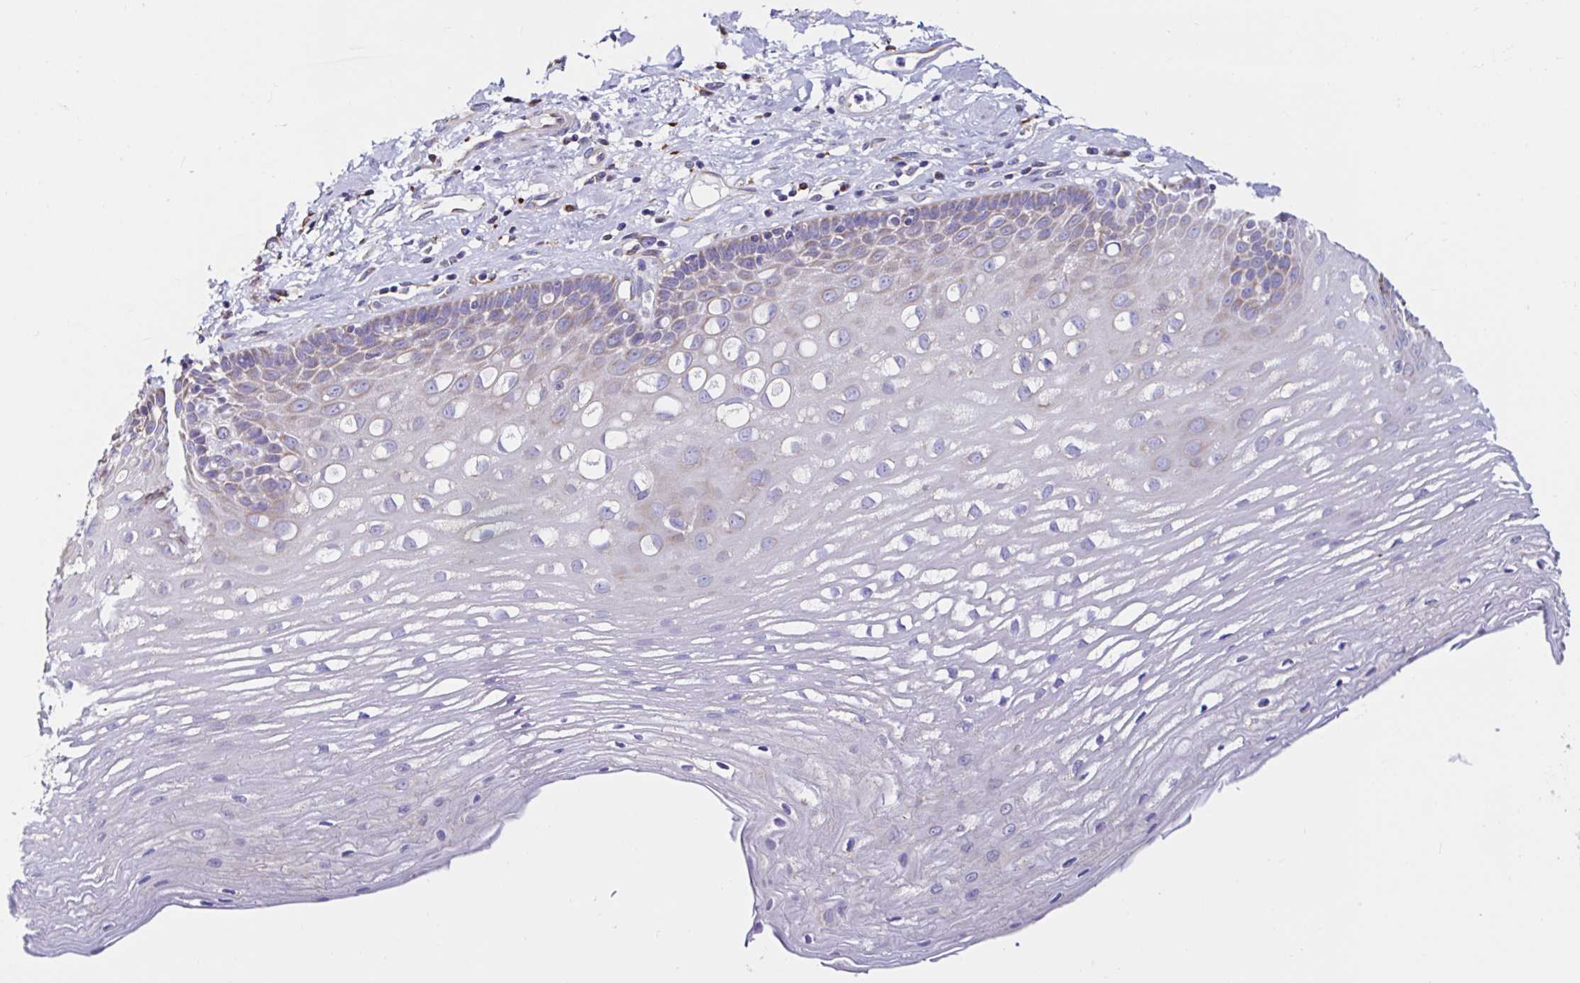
{"staining": {"intensity": "moderate", "quantity": "25%-75%", "location": "cytoplasmic/membranous"}, "tissue": "esophagus", "cell_type": "Squamous epithelial cells", "image_type": "normal", "snomed": [{"axis": "morphology", "description": "Normal tissue, NOS"}, {"axis": "topography", "description": "Esophagus"}], "caption": "Protein staining shows moderate cytoplasmic/membranous positivity in about 25%-75% of squamous epithelial cells in benign esophagus.", "gene": "MSR1", "patient": {"sex": "male", "age": 62}}